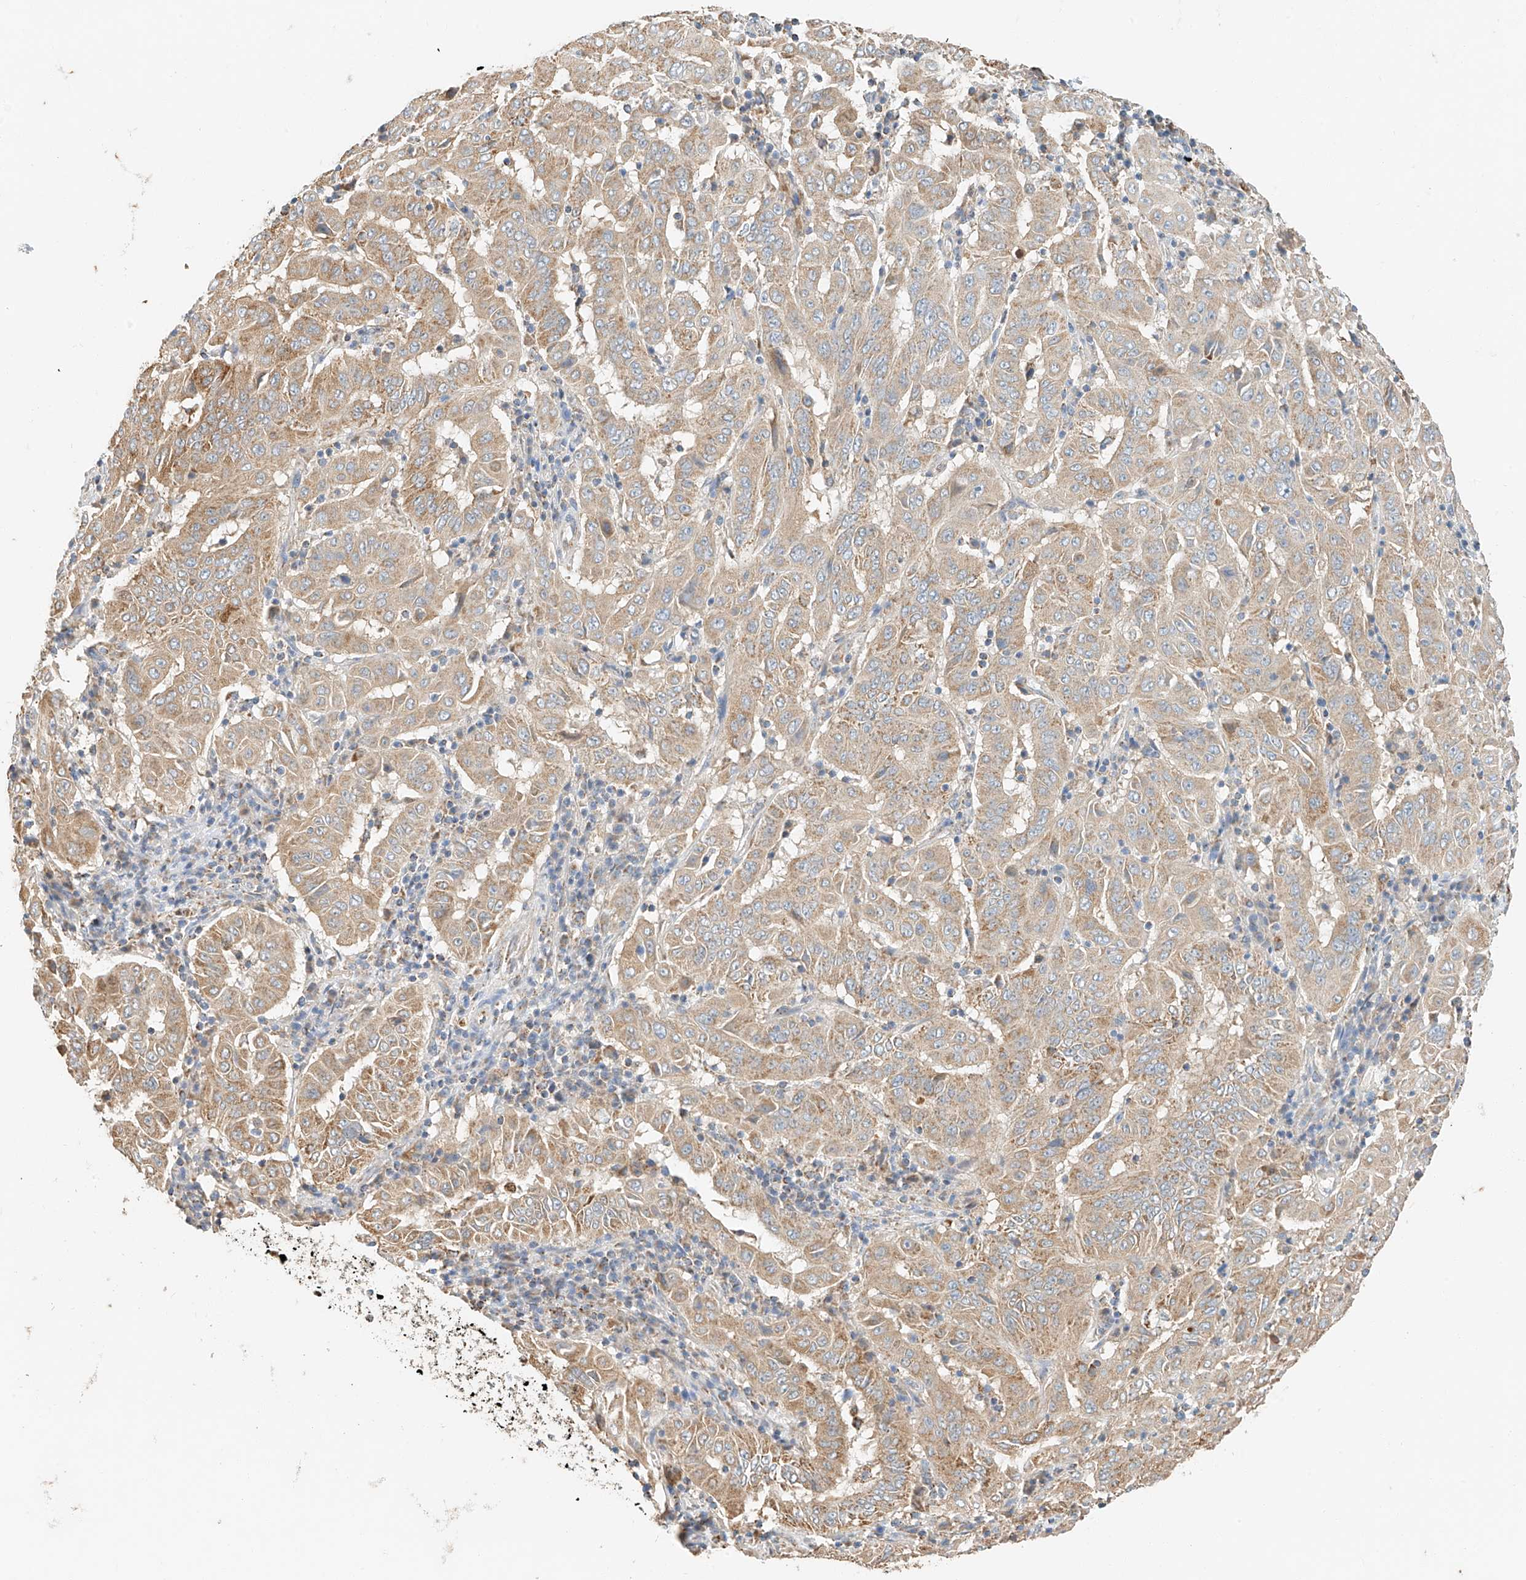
{"staining": {"intensity": "weak", "quantity": ">75%", "location": "cytoplasmic/membranous"}, "tissue": "pancreatic cancer", "cell_type": "Tumor cells", "image_type": "cancer", "snomed": [{"axis": "morphology", "description": "Adenocarcinoma, NOS"}, {"axis": "topography", "description": "Pancreas"}], "caption": "There is low levels of weak cytoplasmic/membranous staining in tumor cells of pancreatic cancer (adenocarcinoma), as demonstrated by immunohistochemical staining (brown color).", "gene": "YIPF7", "patient": {"sex": "male", "age": 63}}